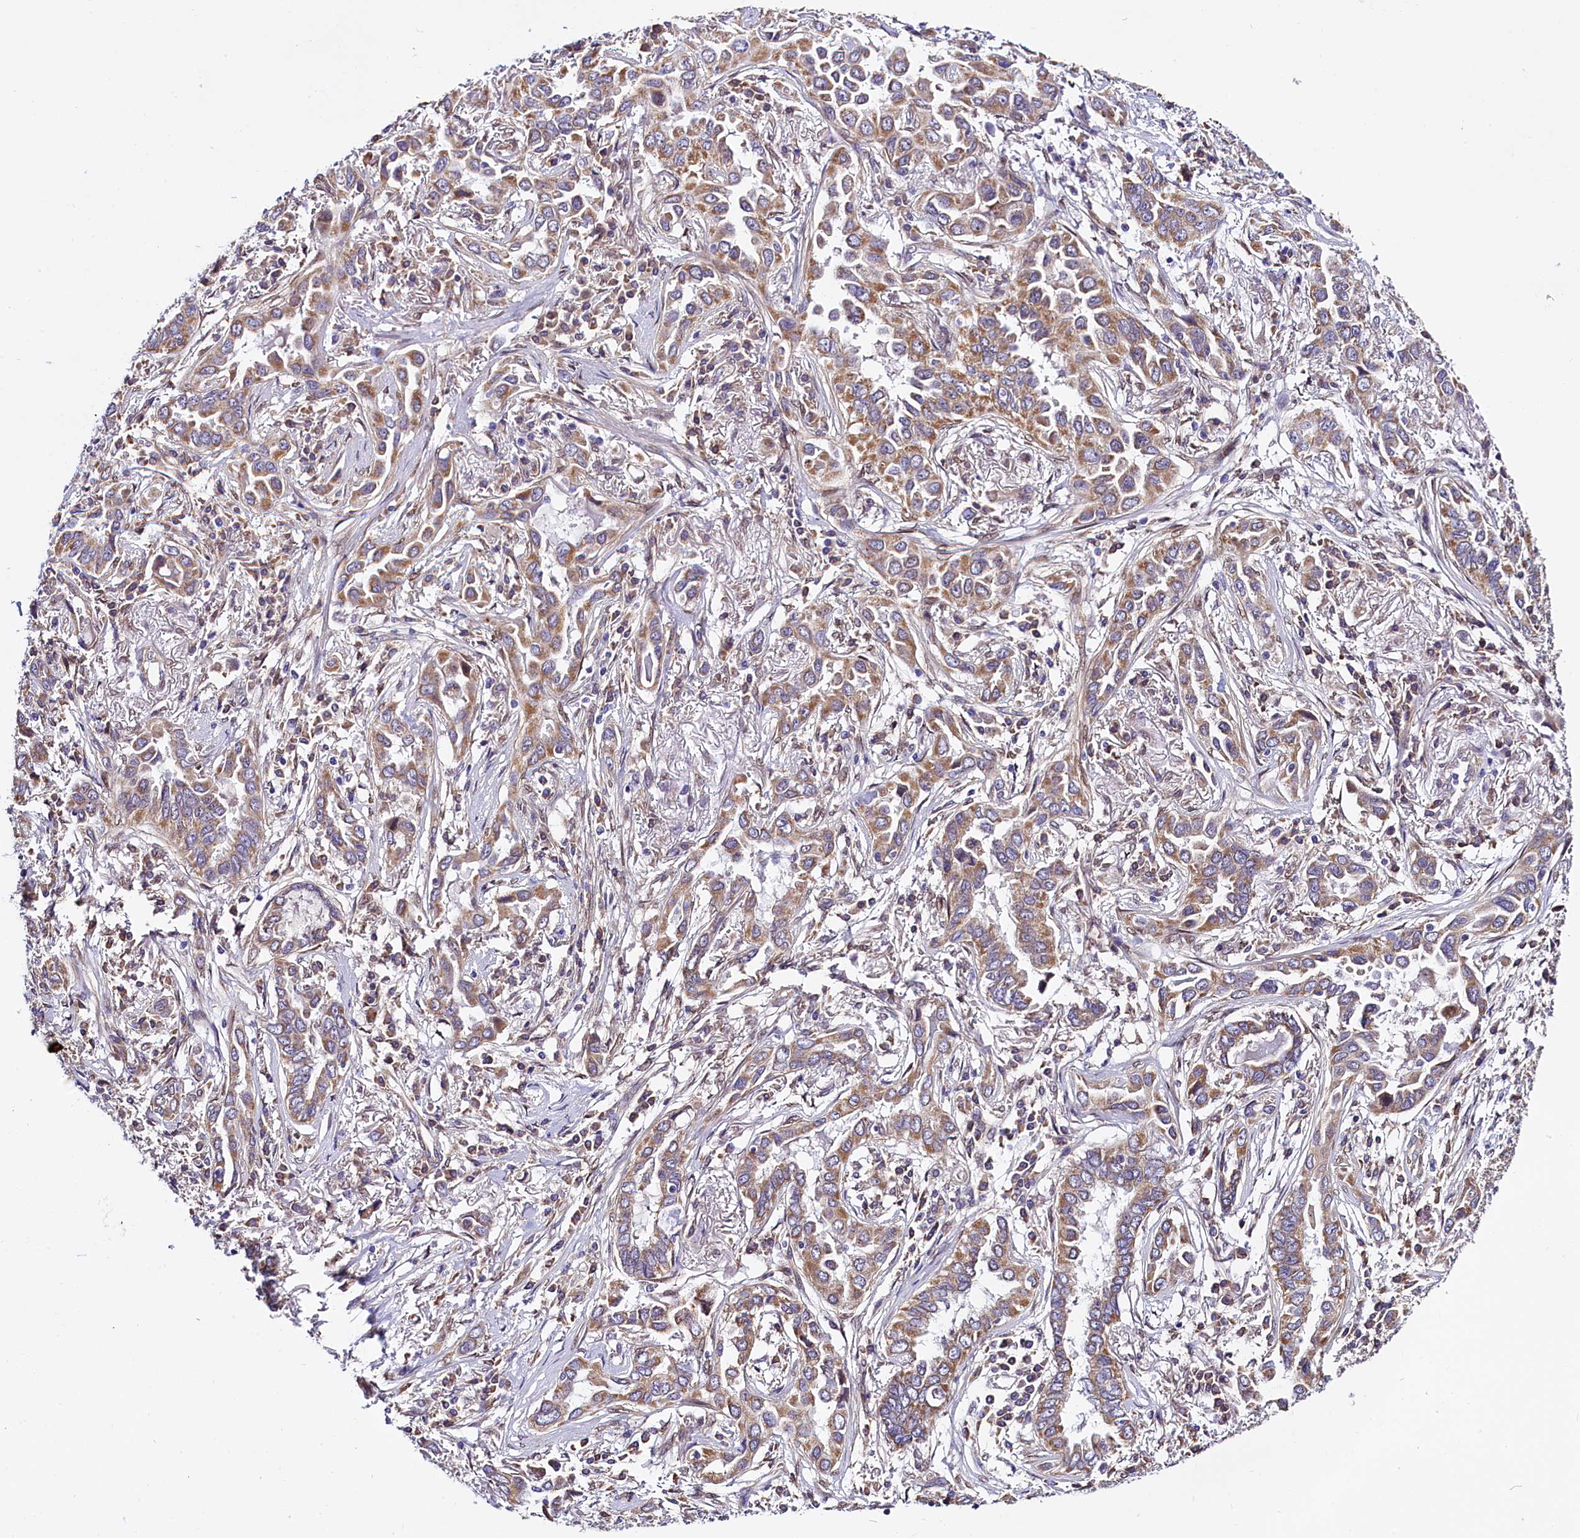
{"staining": {"intensity": "moderate", "quantity": "25%-75%", "location": "cytoplasmic/membranous"}, "tissue": "lung cancer", "cell_type": "Tumor cells", "image_type": "cancer", "snomed": [{"axis": "morphology", "description": "Adenocarcinoma, NOS"}, {"axis": "topography", "description": "Lung"}], "caption": "The immunohistochemical stain shows moderate cytoplasmic/membranous positivity in tumor cells of lung cancer tissue.", "gene": "UACA", "patient": {"sex": "female", "age": 76}}